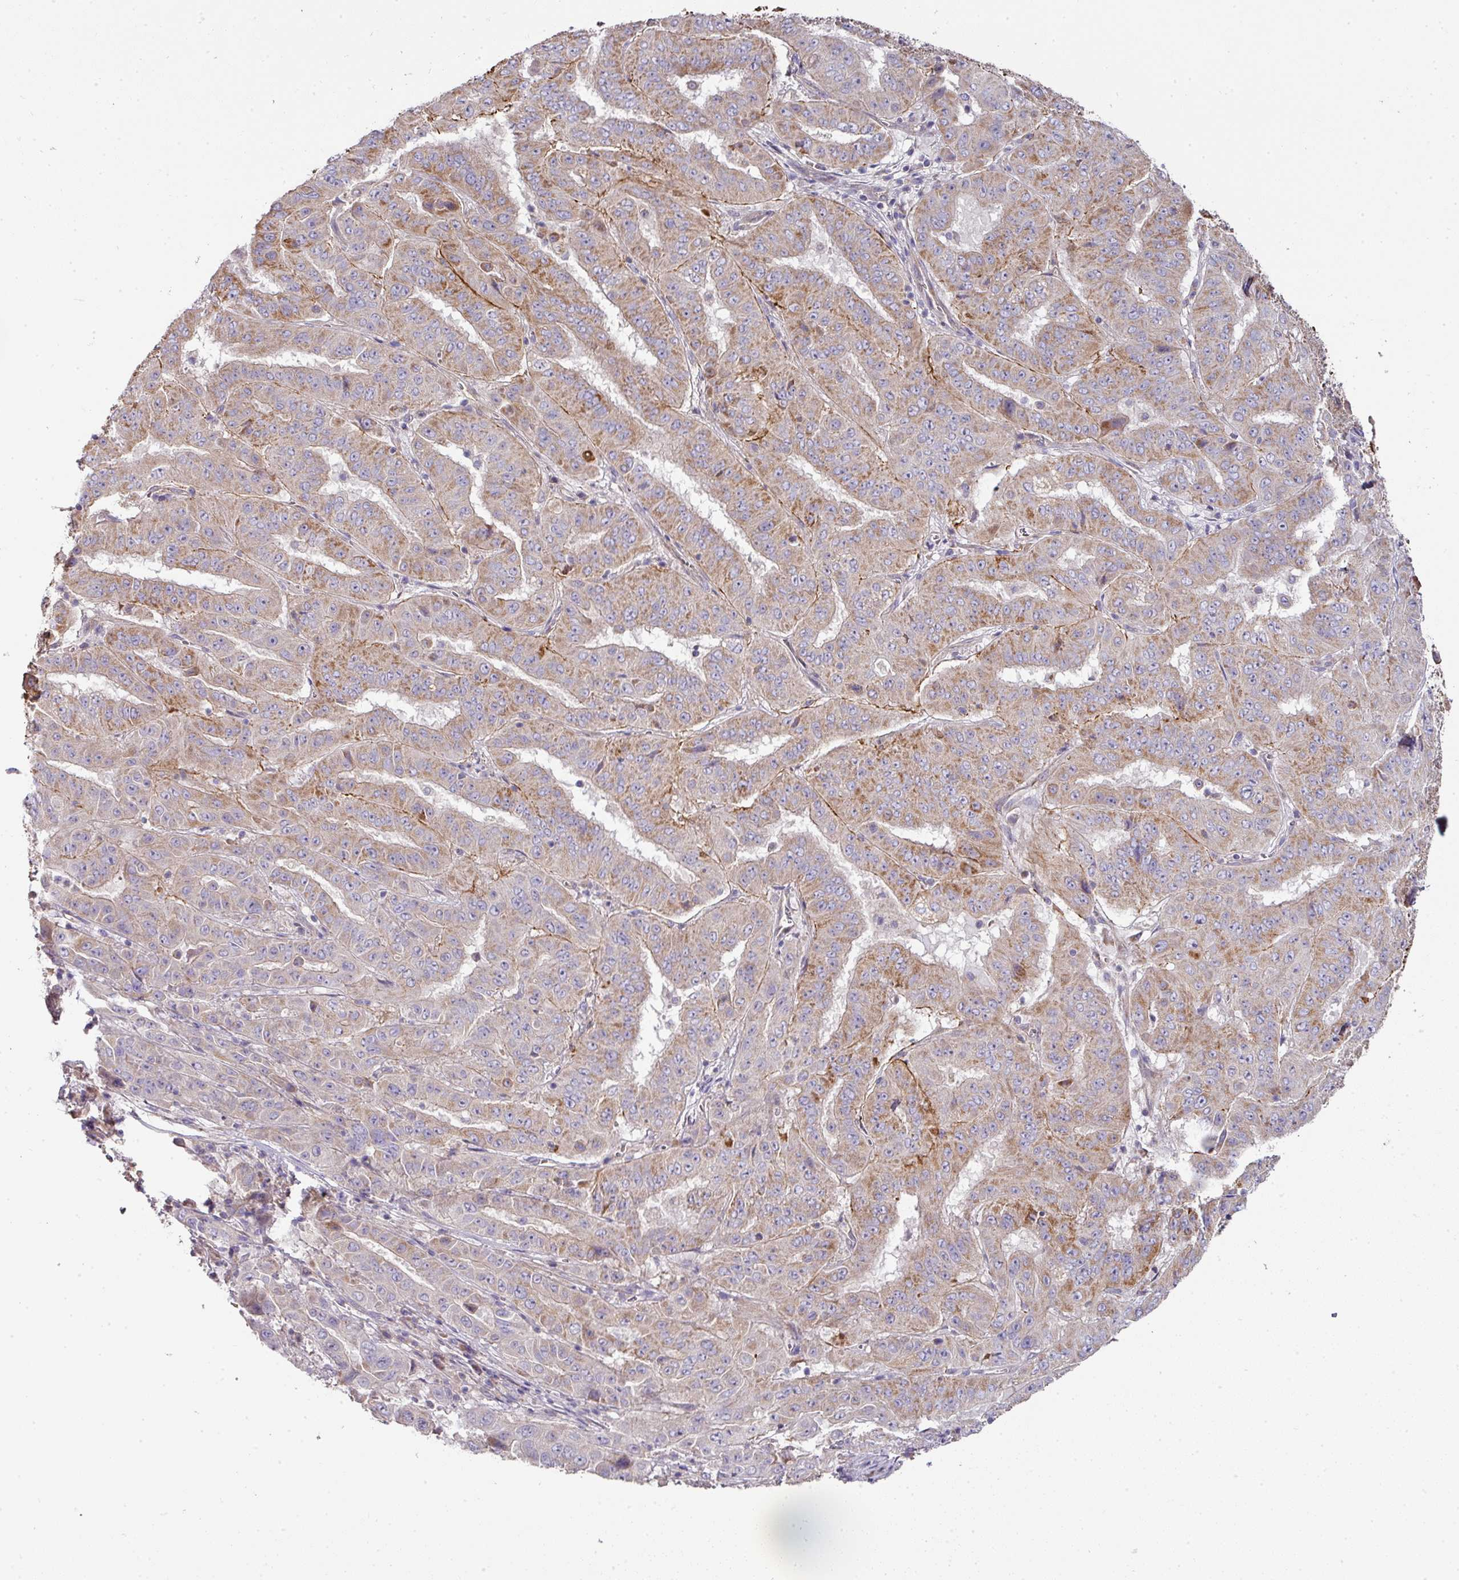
{"staining": {"intensity": "moderate", "quantity": "25%-75%", "location": "cytoplasmic/membranous"}, "tissue": "pancreatic cancer", "cell_type": "Tumor cells", "image_type": "cancer", "snomed": [{"axis": "morphology", "description": "Adenocarcinoma, NOS"}, {"axis": "topography", "description": "Pancreas"}], "caption": "A photomicrograph of pancreatic cancer stained for a protein shows moderate cytoplasmic/membranous brown staining in tumor cells.", "gene": "STK35", "patient": {"sex": "male", "age": 63}}